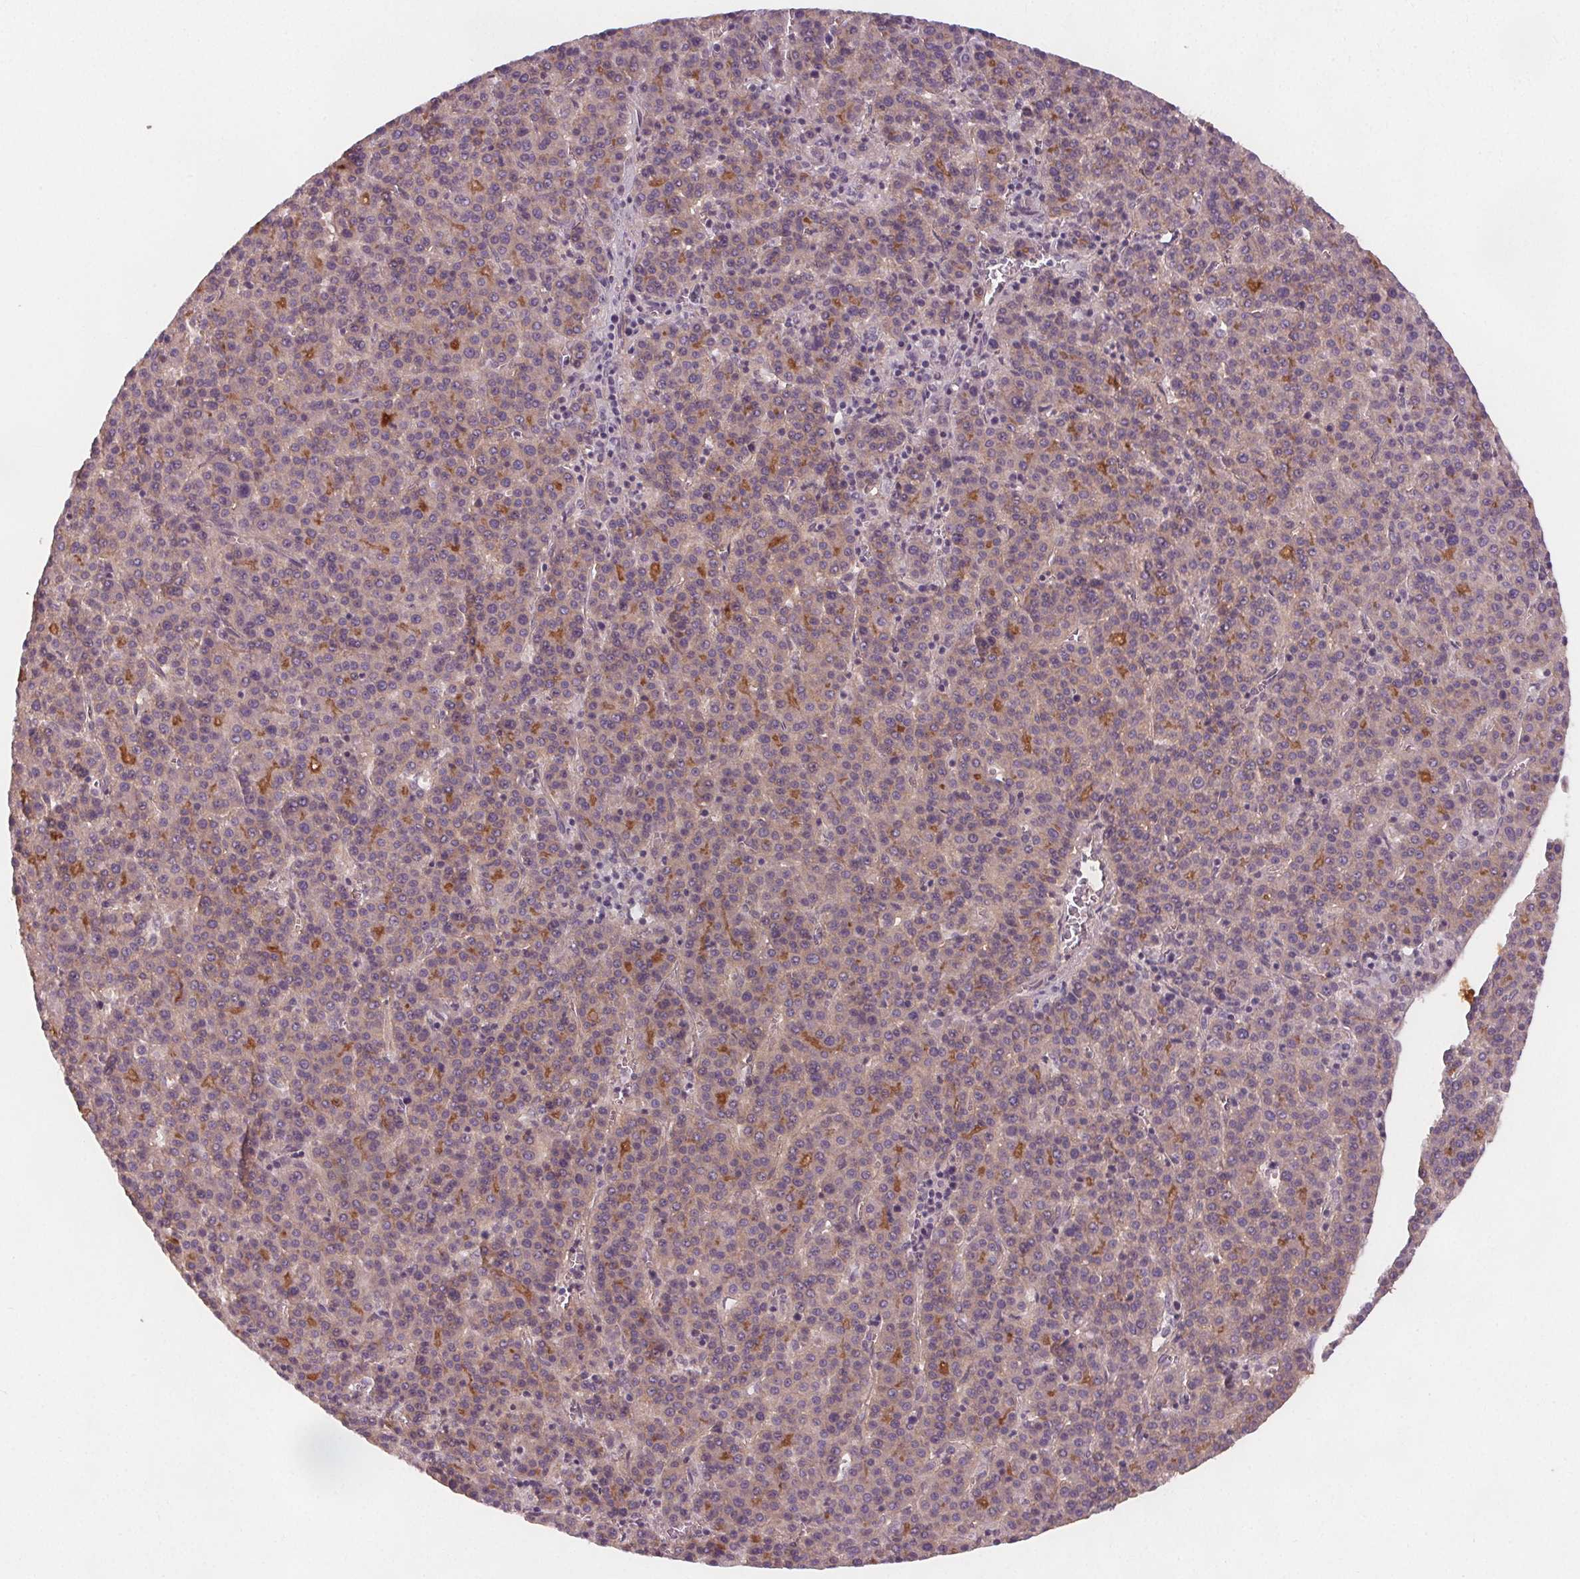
{"staining": {"intensity": "negative", "quantity": "none", "location": "none"}, "tissue": "liver cancer", "cell_type": "Tumor cells", "image_type": "cancer", "snomed": [{"axis": "morphology", "description": "Carcinoma, Hepatocellular, NOS"}, {"axis": "topography", "description": "Liver"}], "caption": "Immunohistochemistry (IHC) image of hepatocellular carcinoma (liver) stained for a protein (brown), which reveals no staining in tumor cells. Nuclei are stained in blue.", "gene": "VNN1", "patient": {"sex": "female", "age": 58}}